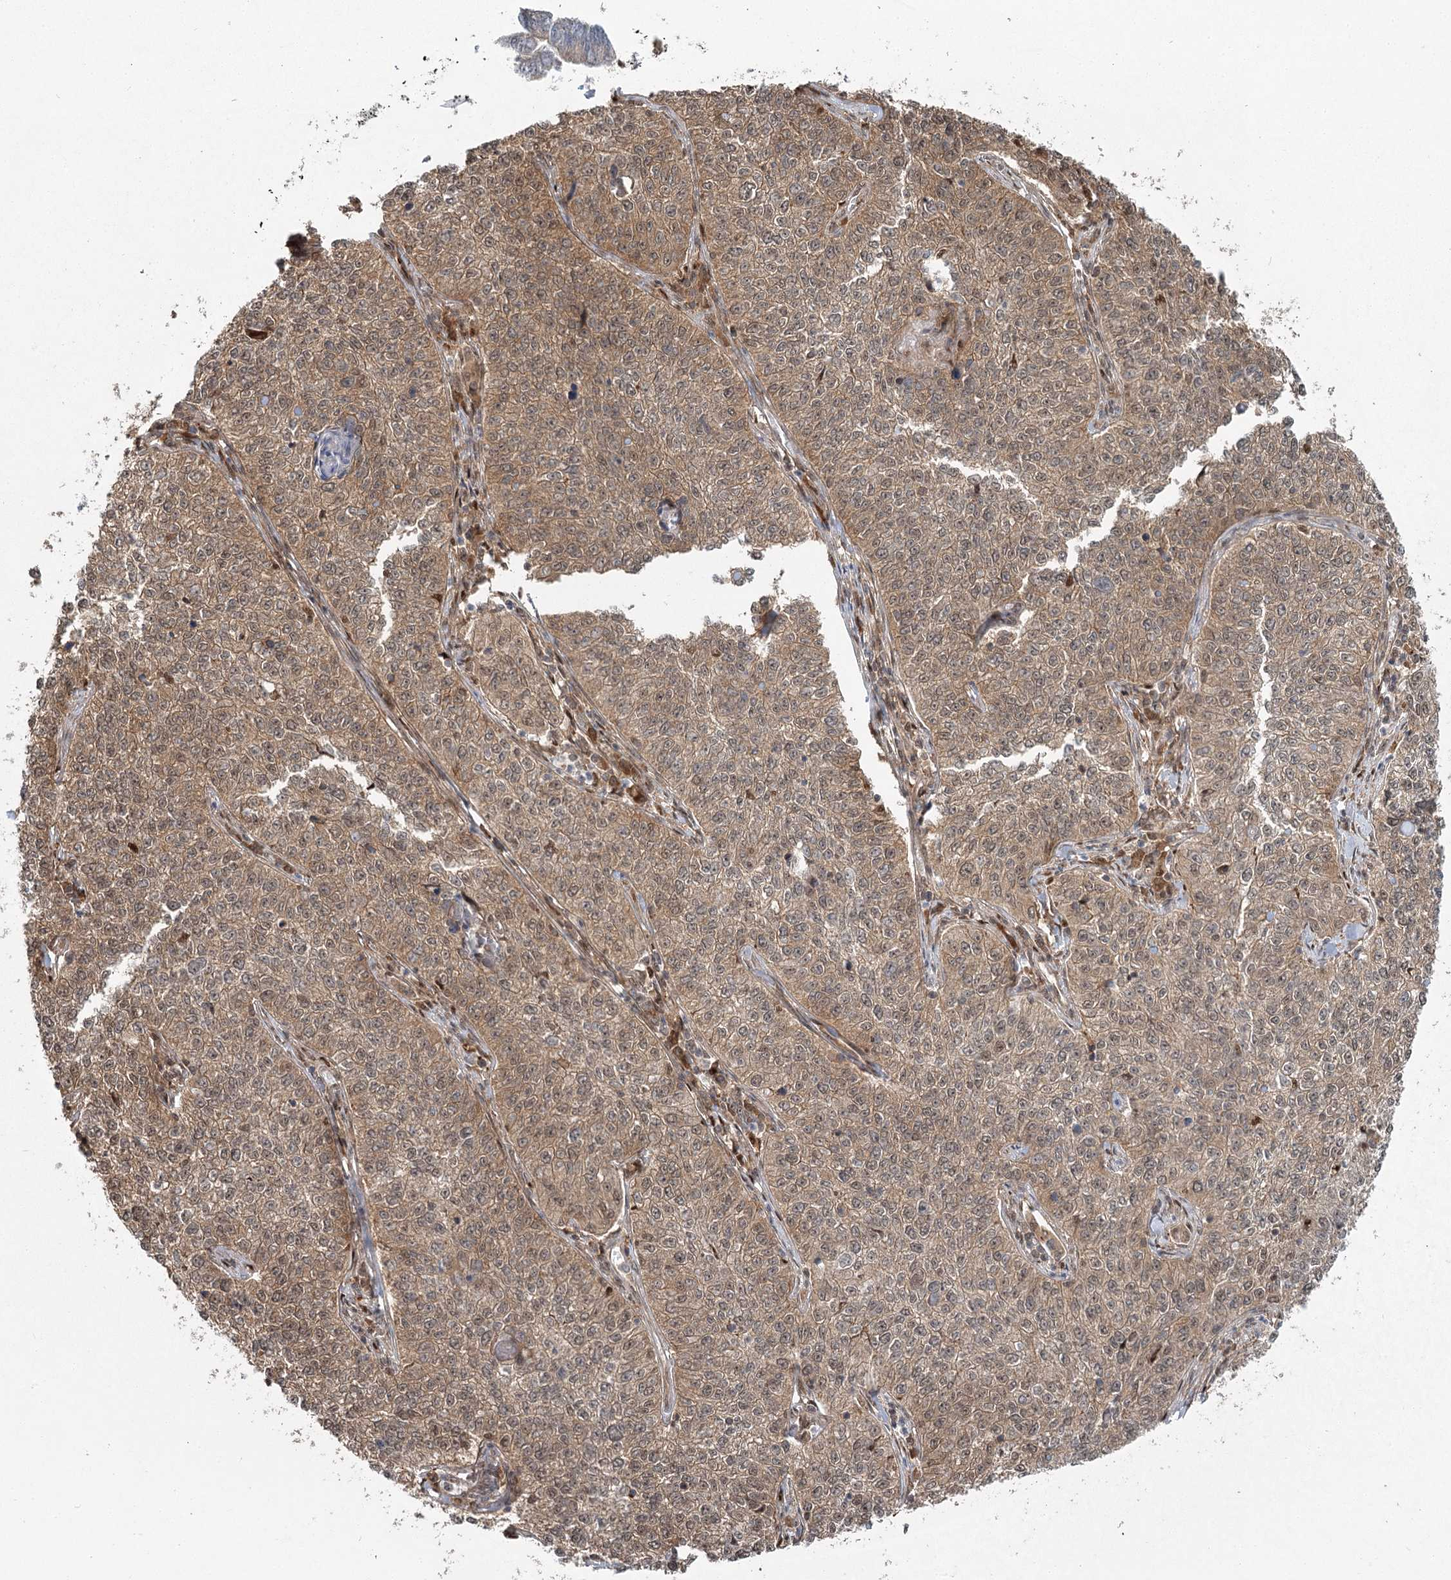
{"staining": {"intensity": "moderate", "quantity": ">75%", "location": "cytoplasmic/membranous"}, "tissue": "cervical cancer", "cell_type": "Tumor cells", "image_type": "cancer", "snomed": [{"axis": "morphology", "description": "Squamous cell carcinoma, NOS"}, {"axis": "topography", "description": "Cervix"}], "caption": "Tumor cells display medium levels of moderate cytoplasmic/membranous expression in about >75% of cells in cervical cancer.", "gene": "THNSL1", "patient": {"sex": "female", "age": 35}}